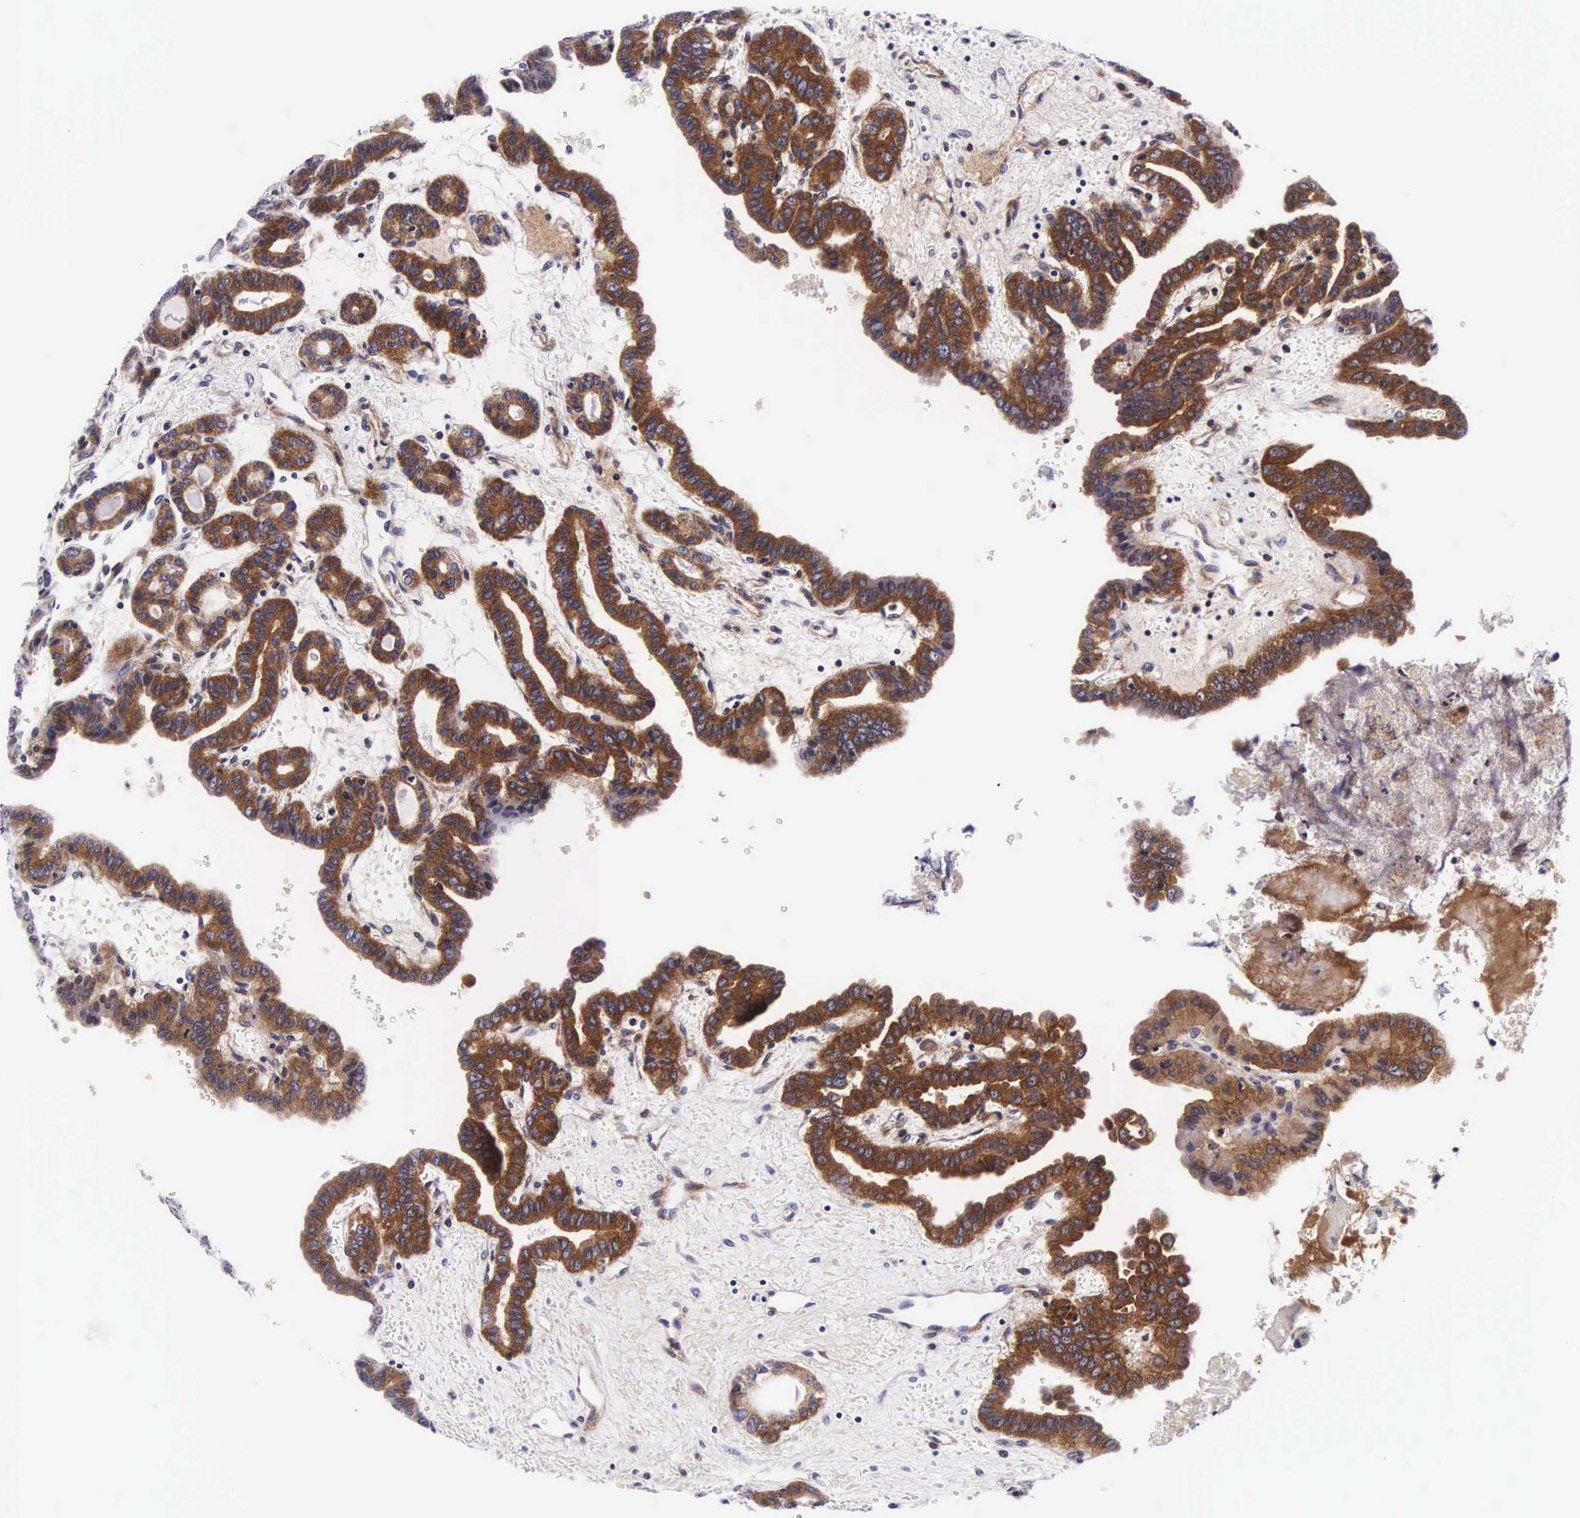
{"staining": {"intensity": "strong", "quantity": ">75%", "location": "cytoplasmic/membranous"}, "tissue": "thyroid cancer", "cell_type": "Tumor cells", "image_type": "cancer", "snomed": [{"axis": "morphology", "description": "Papillary adenocarcinoma, NOS"}, {"axis": "topography", "description": "Thyroid gland"}], "caption": "This is a micrograph of immunohistochemistry (IHC) staining of thyroid papillary adenocarcinoma, which shows strong expression in the cytoplasmic/membranous of tumor cells.", "gene": "UPRT", "patient": {"sex": "male", "age": 87}}